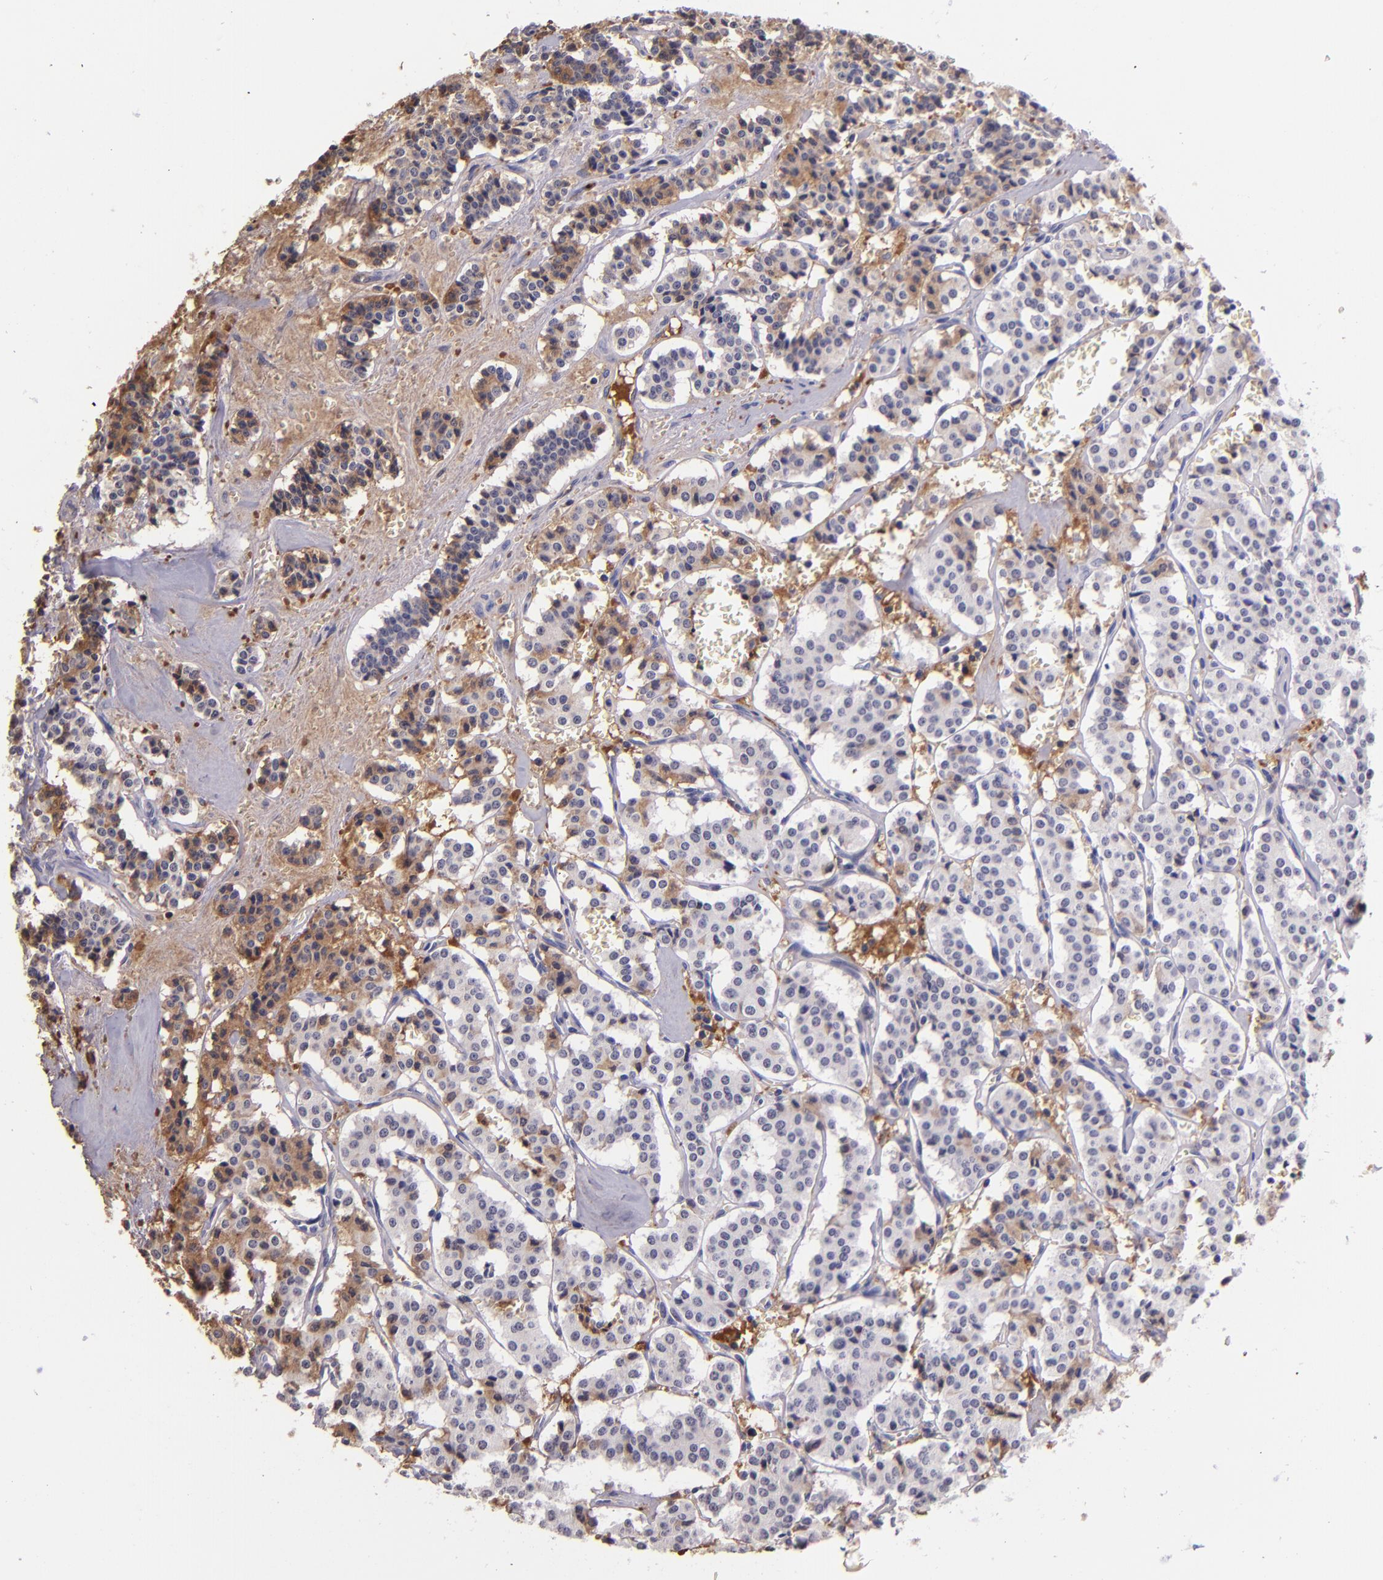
{"staining": {"intensity": "weak", "quantity": "<25%", "location": "cytoplasmic/membranous"}, "tissue": "carcinoid", "cell_type": "Tumor cells", "image_type": "cancer", "snomed": [{"axis": "morphology", "description": "Carcinoid, malignant, NOS"}, {"axis": "topography", "description": "Bronchus"}], "caption": "Carcinoid was stained to show a protein in brown. There is no significant positivity in tumor cells.", "gene": "KNG1", "patient": {"sex": "male", "age": 55}}